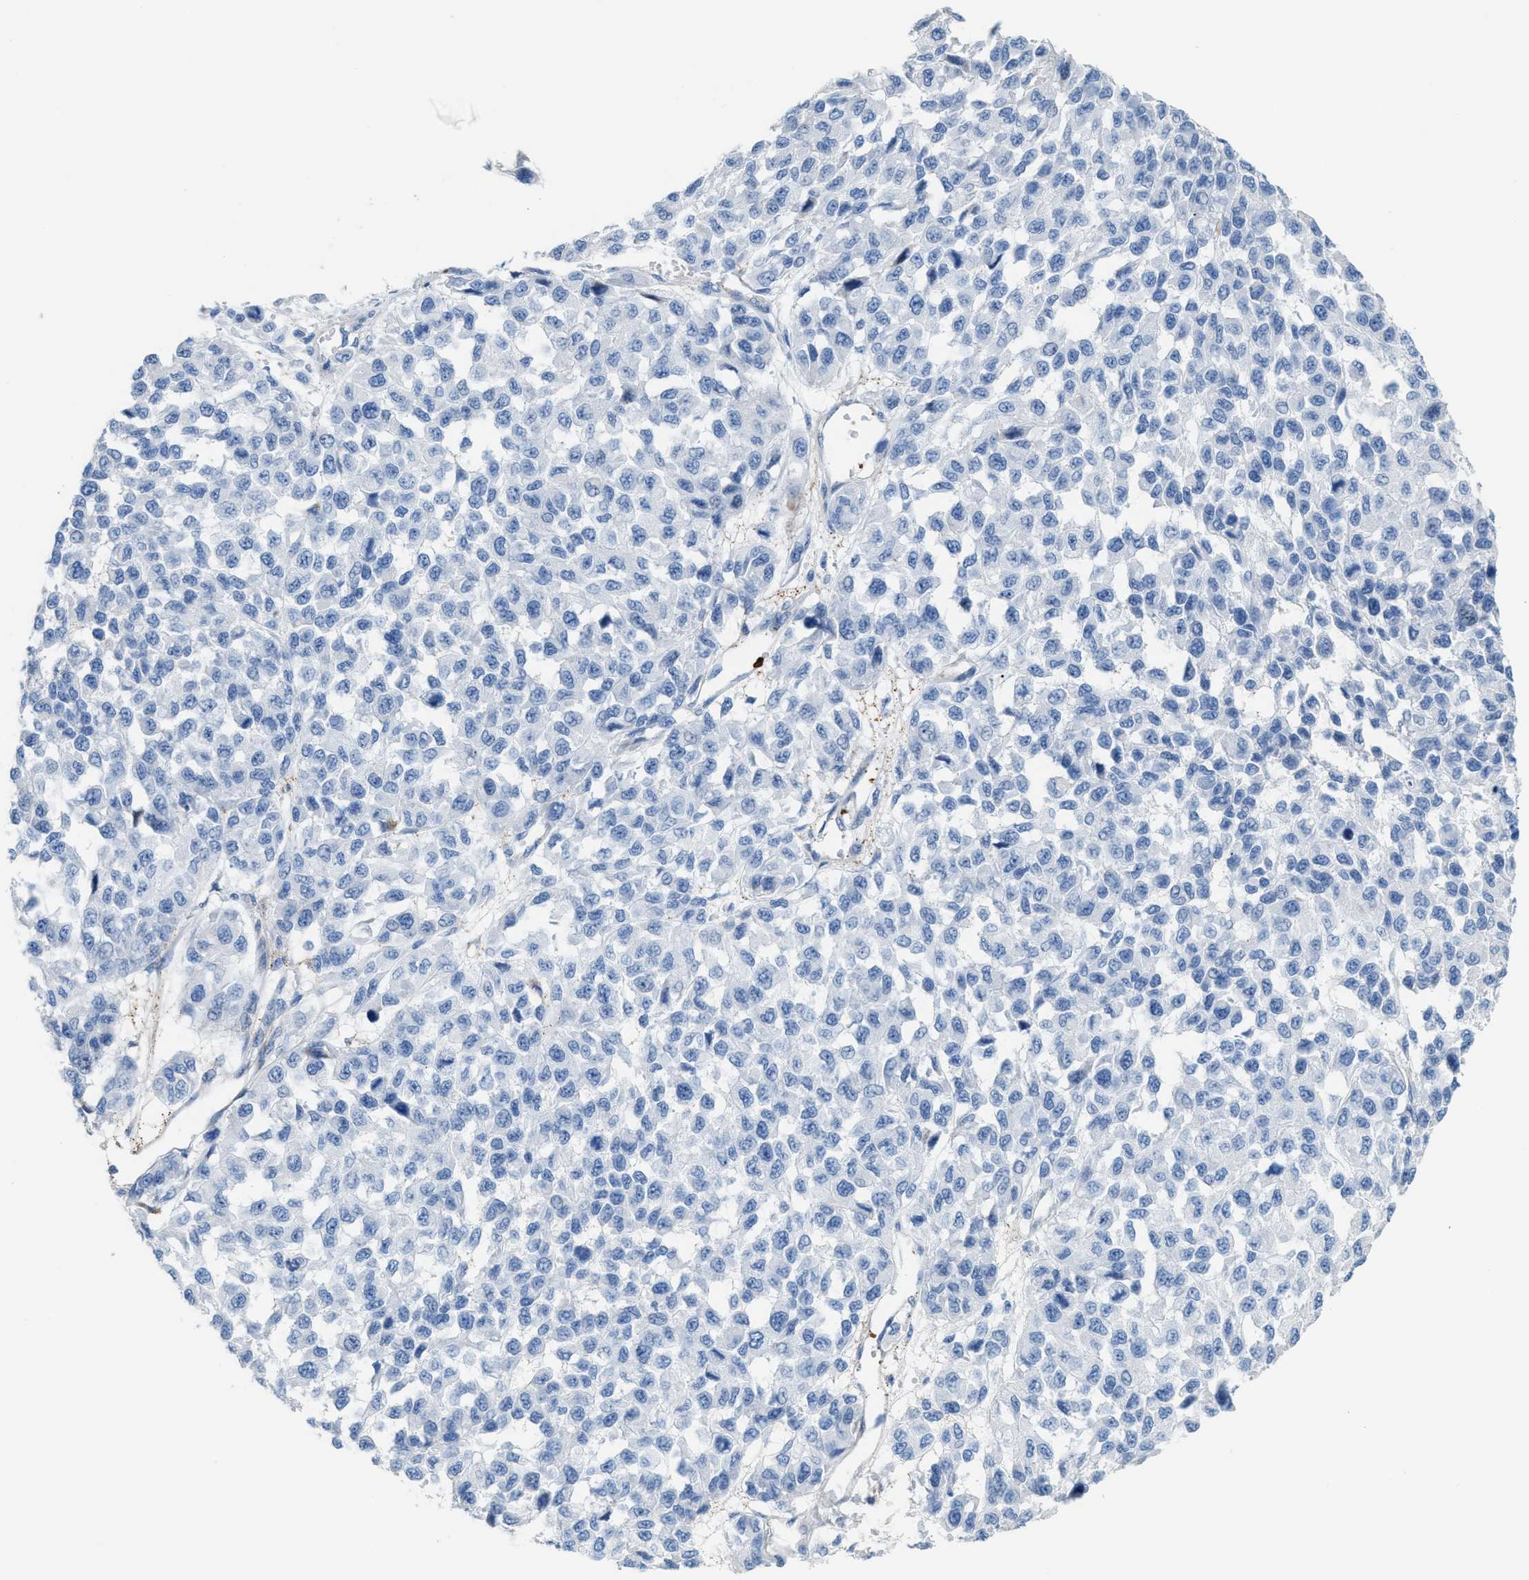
{"staining": {"intensity": "negative", "quantity": "none", "location": "none"}, "tissue": "melanoma", "cell_type": "Tumor cells", "image_type": "cancer", "snomed": [{"axis": "morphology", "description": "Malignant melanoma, NOS"}, {"axis": "topography", "description": "Other"}], "caption": "The image demonstrates no staining of tumor cells in melanoma. (DAB IHC visualized using brightfield microscopy, high magnification).", "gene": "MPP3", "patient": {"sex": "male", "age": 79}}